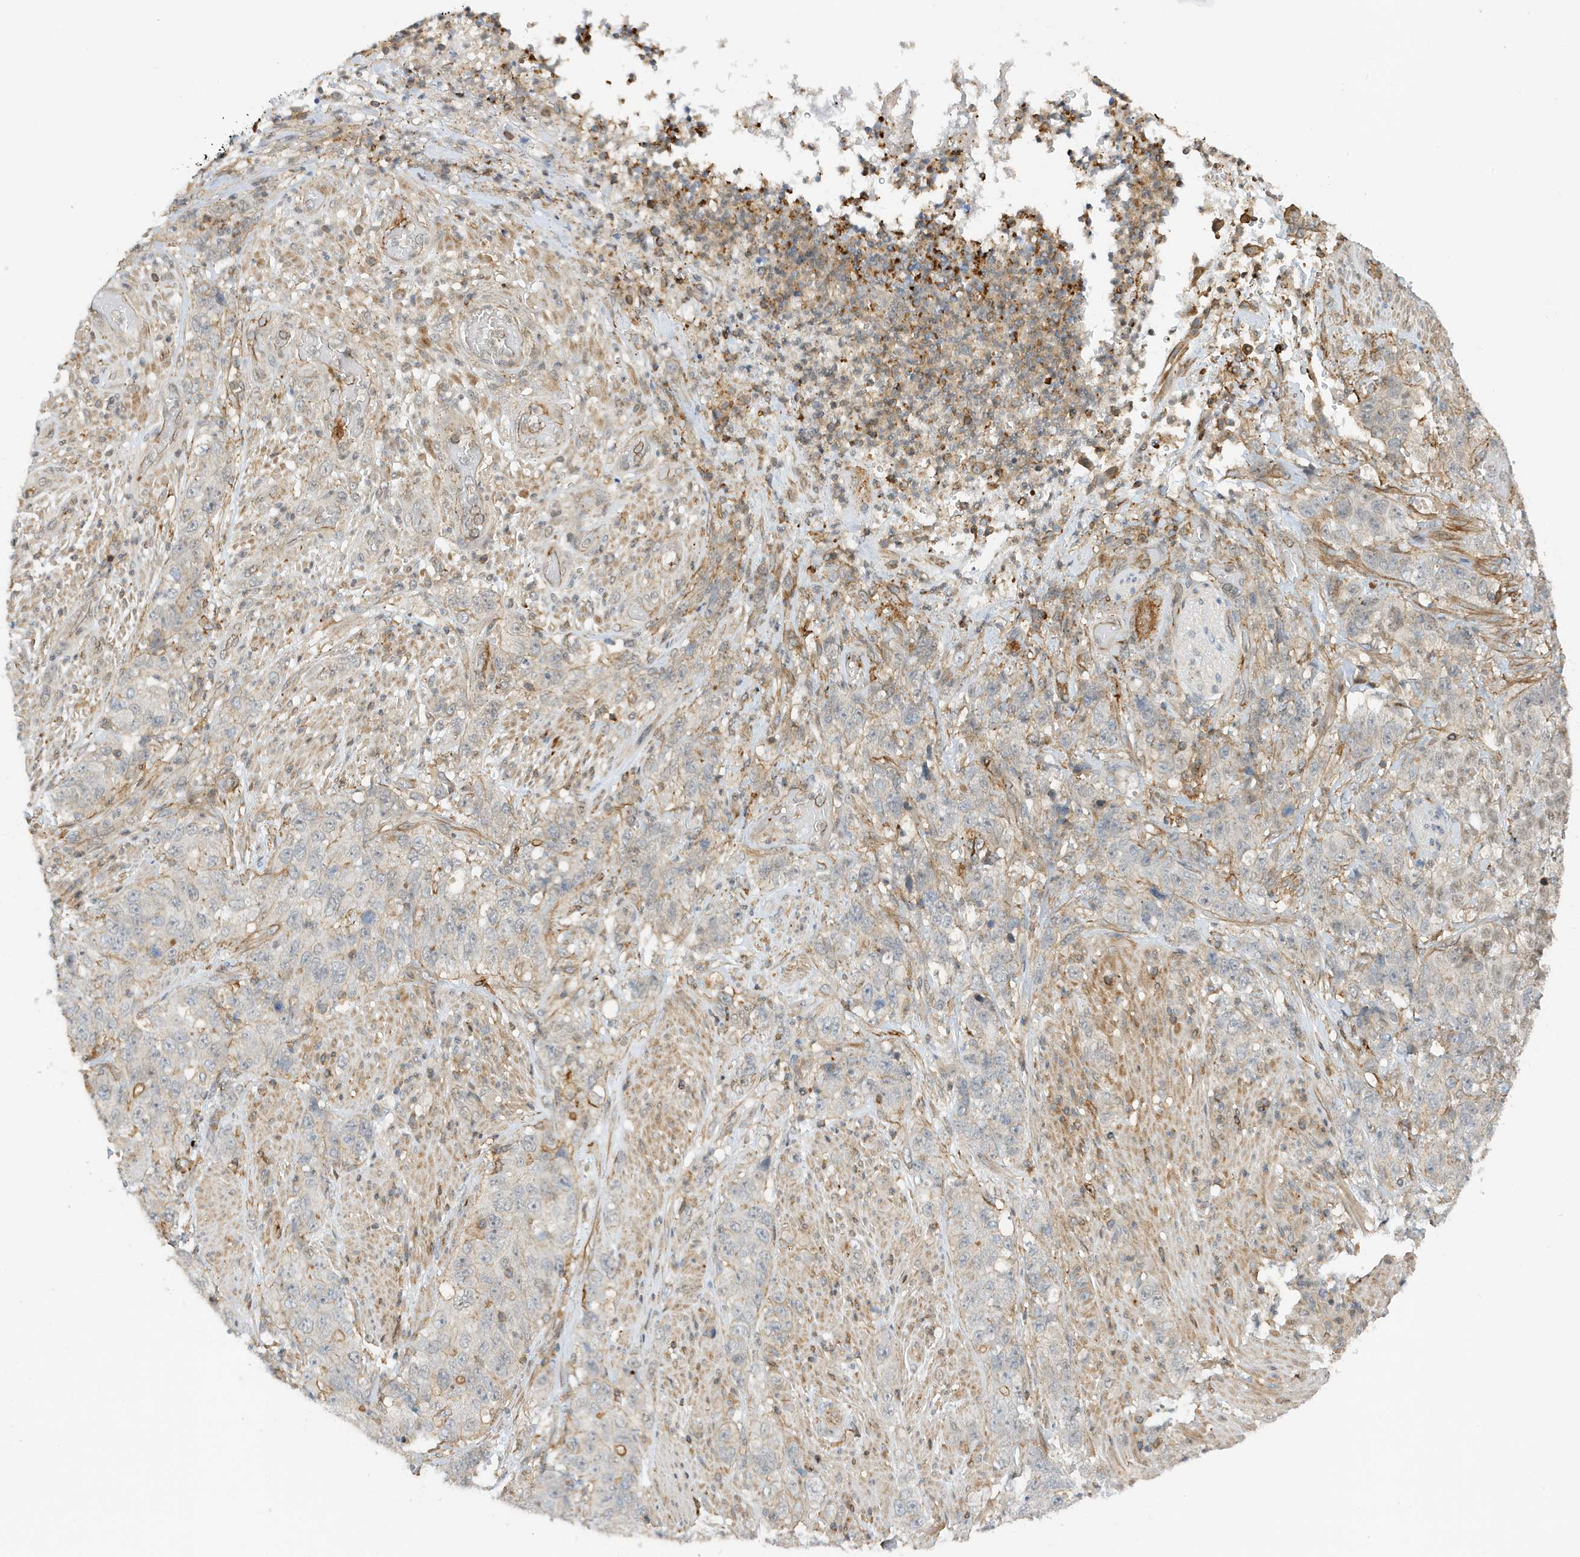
{"staining": {"intensity": "weak", "quantity": "<25%", "location": "cytoplasmic/membranous,nuclear"}, "tissue": "stomach cancer", "cell_type": "Tumor cells", "image_type": "cancer", "snomed": [{"axis": "morphology", "description": "Adenocarcinoma, NOS"}, {"axis": "topography", "description": "Stomach"}], "caption": "Stomach cancer (adenocarcinoma) was stained to show a protein in brown. There is no significant staining in tumor cells.", "gene": "TATDN3", "patient": {"sex": "male", "age": 48}}